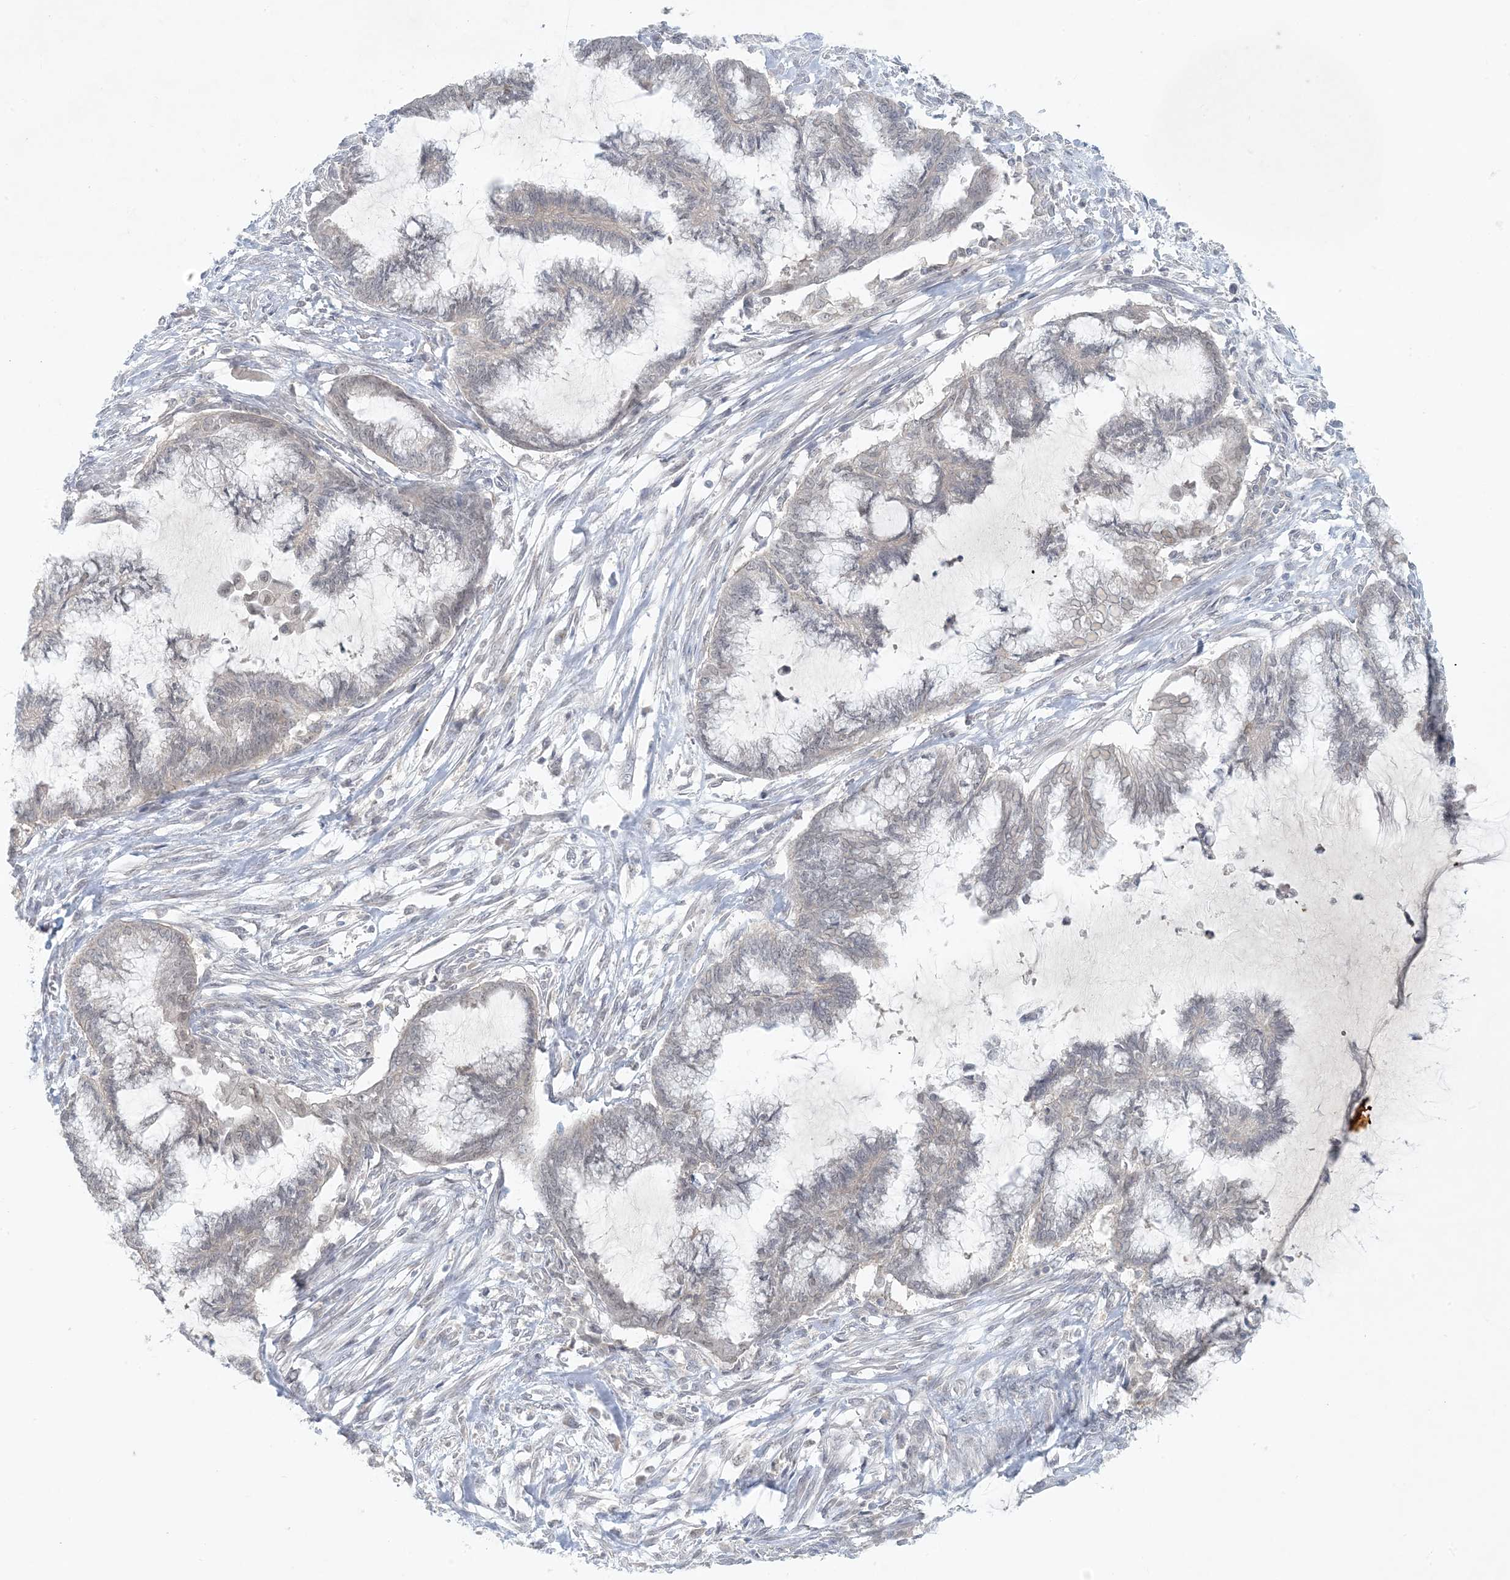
{"staining": {"intensity": "weak", "quantity": "<25%", "location": "cytoplasmic/membranous"}, "tissue": "endometrial cancer", "cell_type": "Tumor cells", "image_type": "cancer", "snomed": [{"axis": "morphology", "description": "Adenocarcinoma, NOS"}, {"axis": "topography", "description": "Endometrium"}], "caption": "Adenocarcinoma (endometrial) was stained to show a protein in brown. There is no significant positivity in tumor cells.", "gene": "OBI1", "patient": {"sex": "female", "age": 86}}